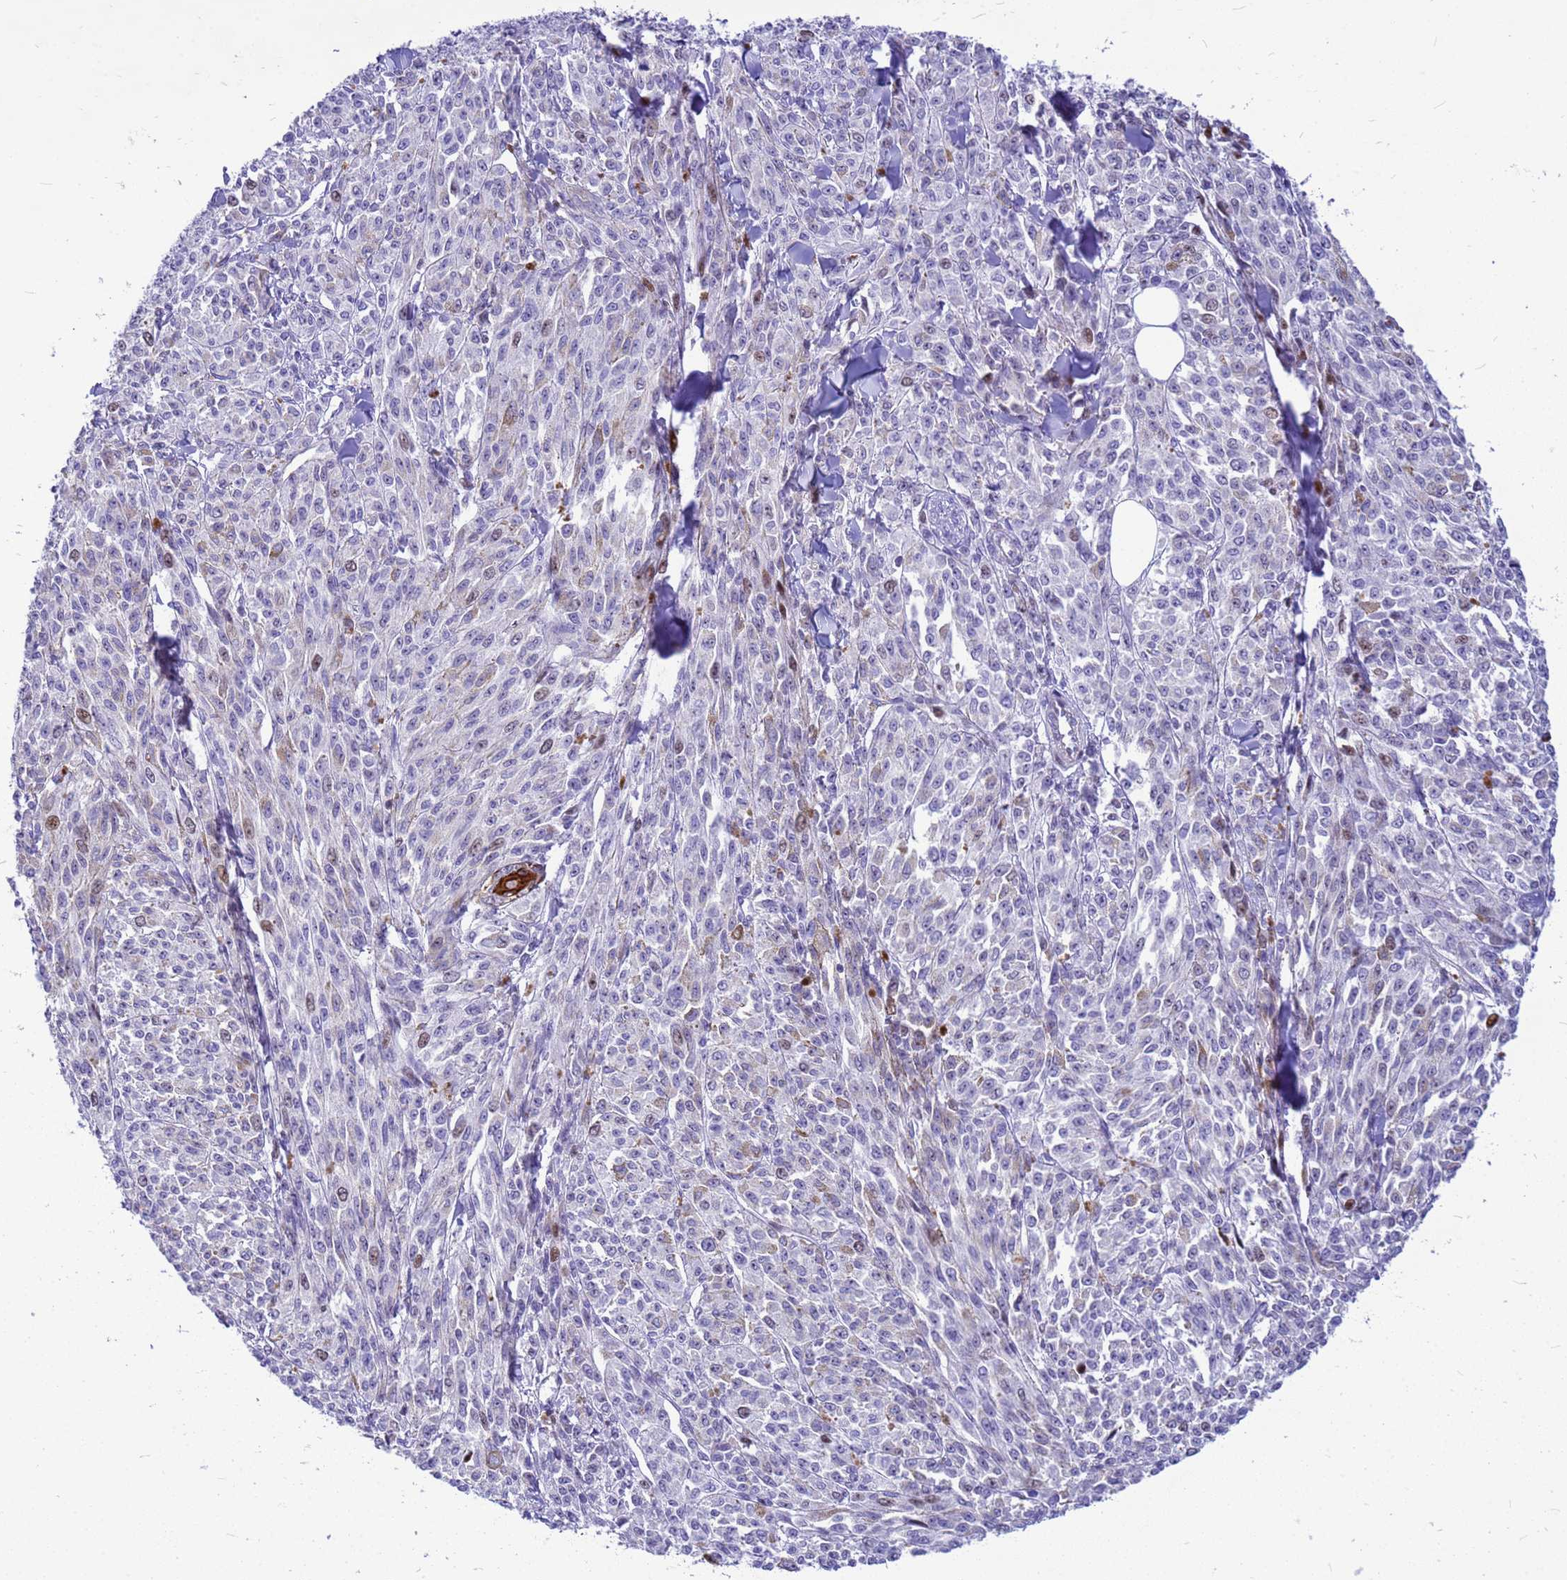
{"staining": {"intensity": "moderate", "quantity": "<25%", "location": "nuclear"}, "tissue": "melanoma", "cell_type": "Tumor cells", "image_type": "cancer", "snomed": [{"axis": "morphology", "description": "Malignant melanoma, NOS"}, {"axis": "topography", "description": "Skin"}], "caption": "Protein analysis of malignant melanoma tissue shows moderate nuclear staining in approximately <25% of tumor cells.", "gene": "ADAMTS7", "patient": {"sex": "female", "age": 52}}